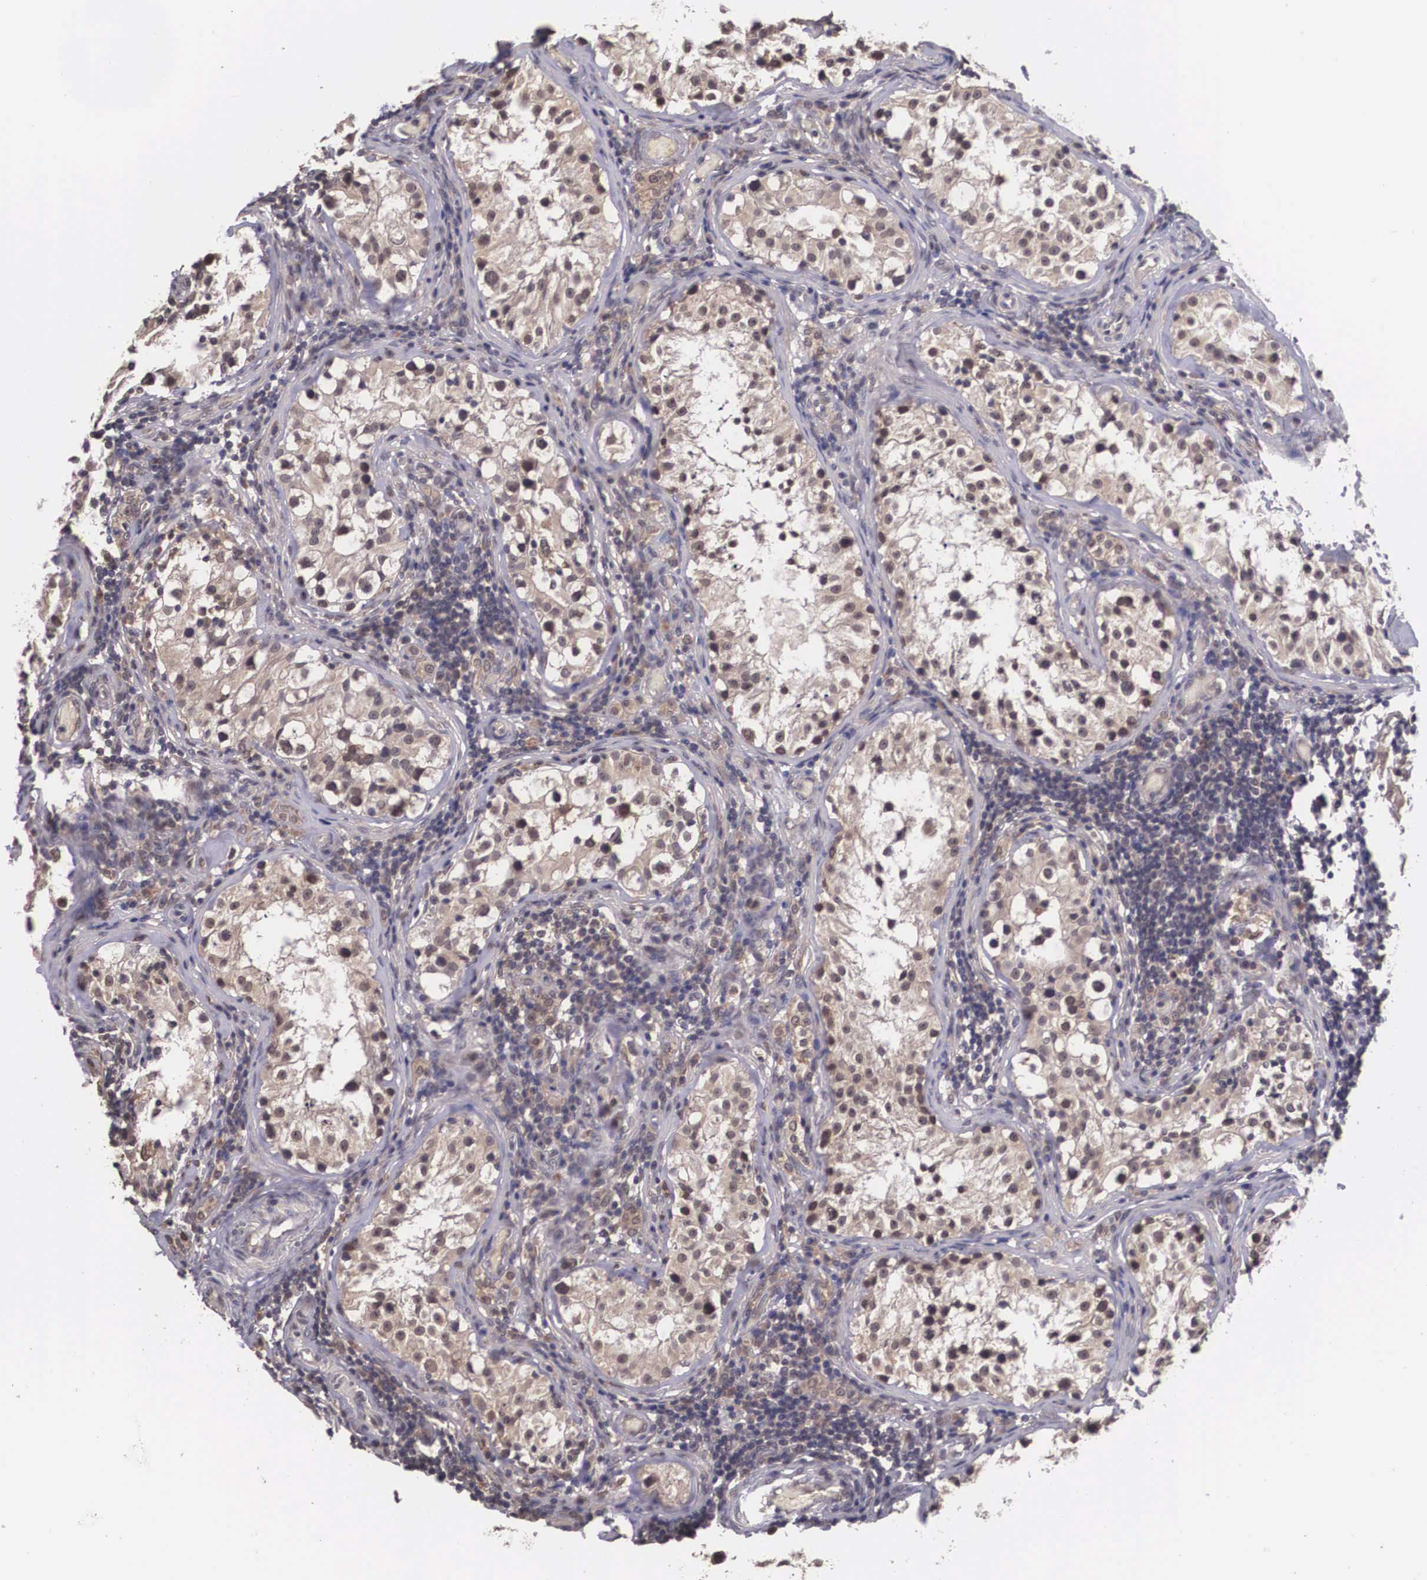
{"staining": {"intensity": "moderate", "quantity": ">75%", "location": "cytoplasmic/membranous"}, "tissue": "testis", "cell_type": "Cells in seminiferous ducts", "image_type": "normal", "snomed": [{"axis": "morphology", "description": "Normal tissue, NOS"}, {"axis": "topography", "description": "Testis"}], "caption": "Immunohistochemical staining of unremarkable human testis displays moderate cytoplasmic/membranous protein positivity in about >75% of cells in seminiferous ducts. The protein is stained brown, and the nuclei are stained in blue (DAB (3,3'-diaminobenzidine) IHC with brightfield microscopy, high magnification).", "gene": "VASH1", "patient": {"sex": "male", "age": 24}}